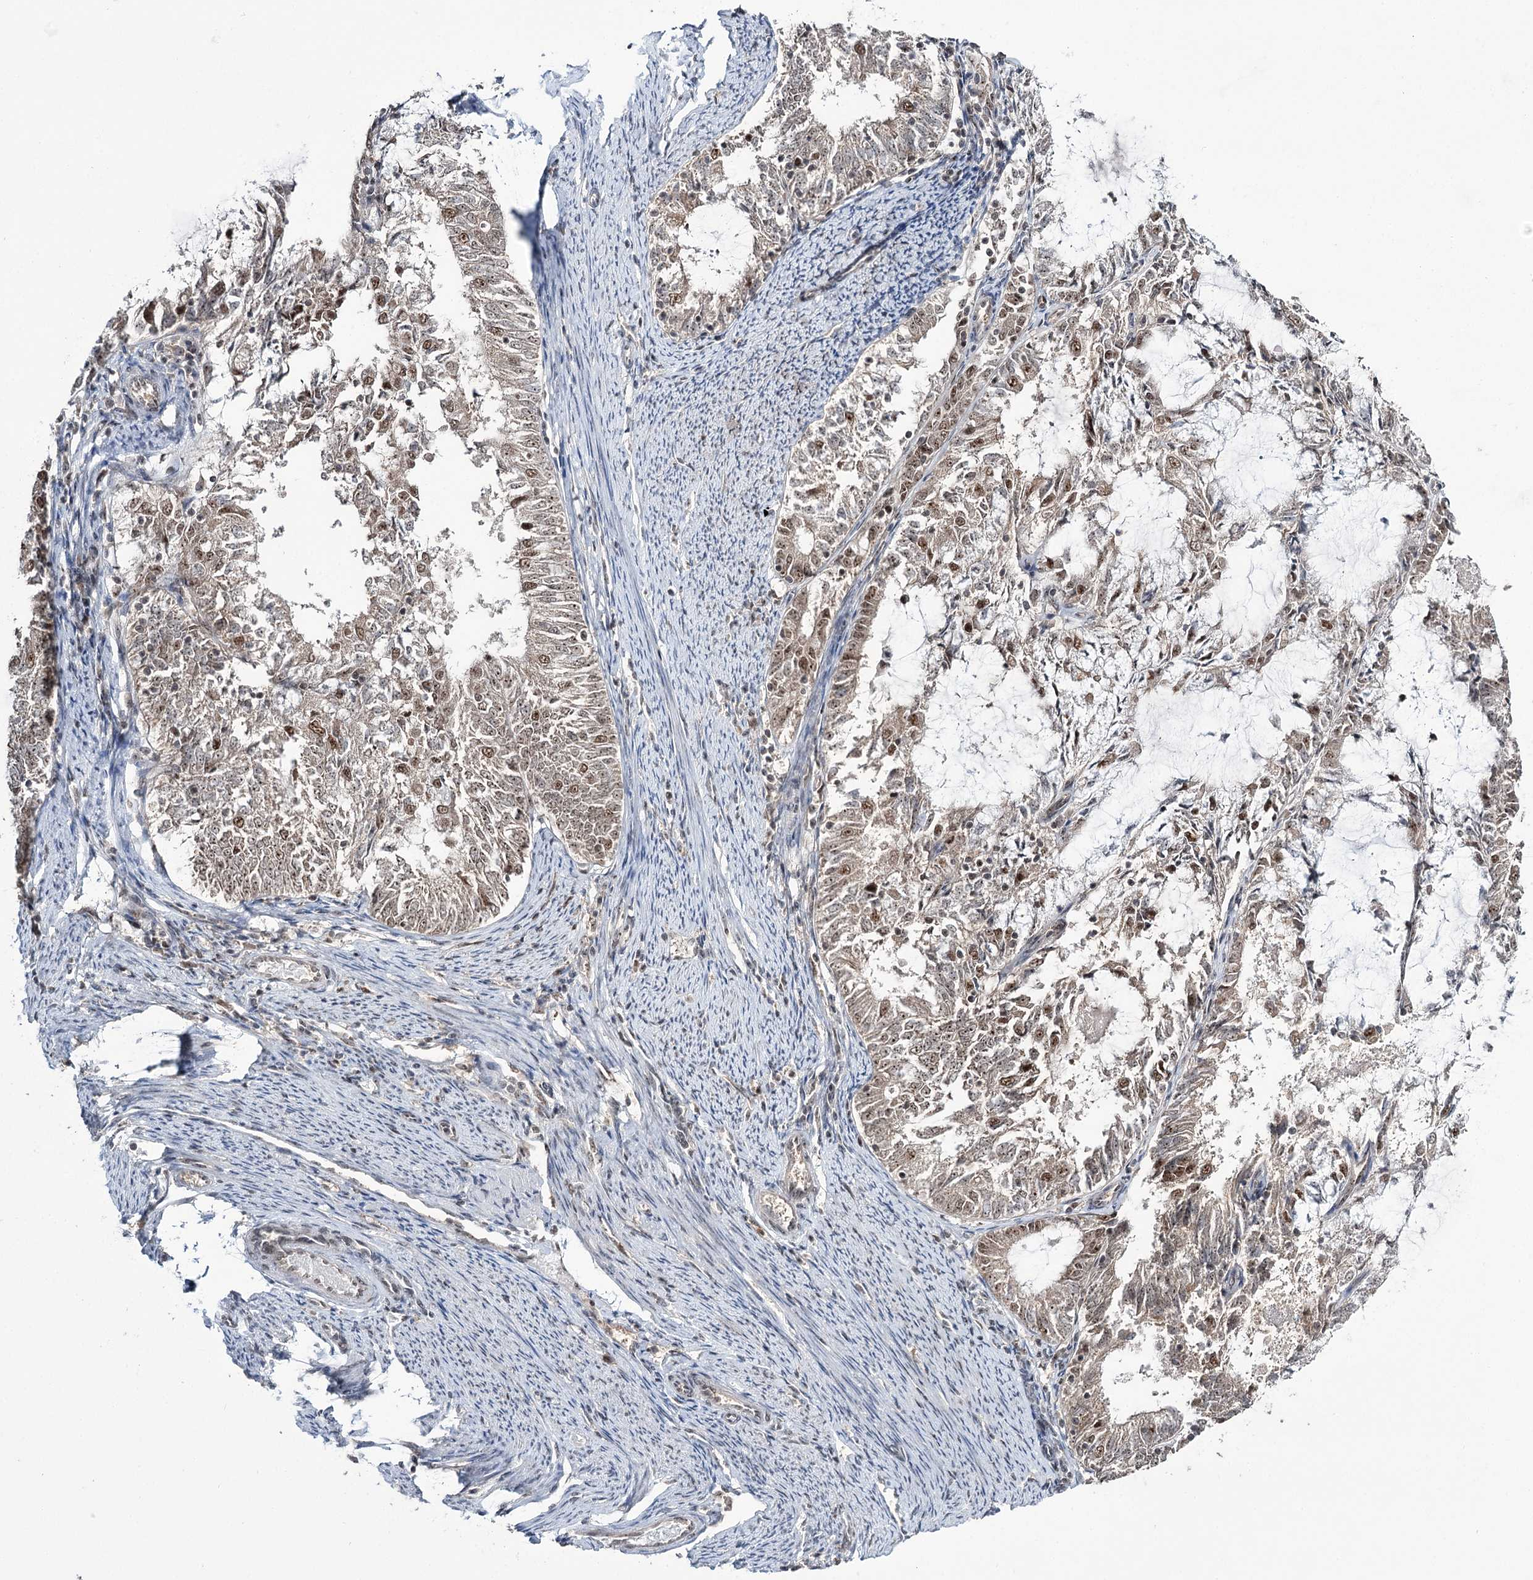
{"staining": {"intensity": "moderate", "quantity": "25%-75%", "location": "nuclear"}, "tissue": "endometrial cancer", "cell_type": "Tumor cells", "image_type": "cancer", "snomed": [{"axis": "morphology", "description": "Adenocarcinoma, NOS"}, {"axis": "topography", "description": "Endometrium"}], "caption": "A high-resolution histopathology image shows IHC staining of endometrial cancer (adenocarcinoma), which shows moderate nuclear staining in approximately 25%-75% of tumor cells.", "gene": "ERCC3", "patient": {"sex": "female", "age": 57}}